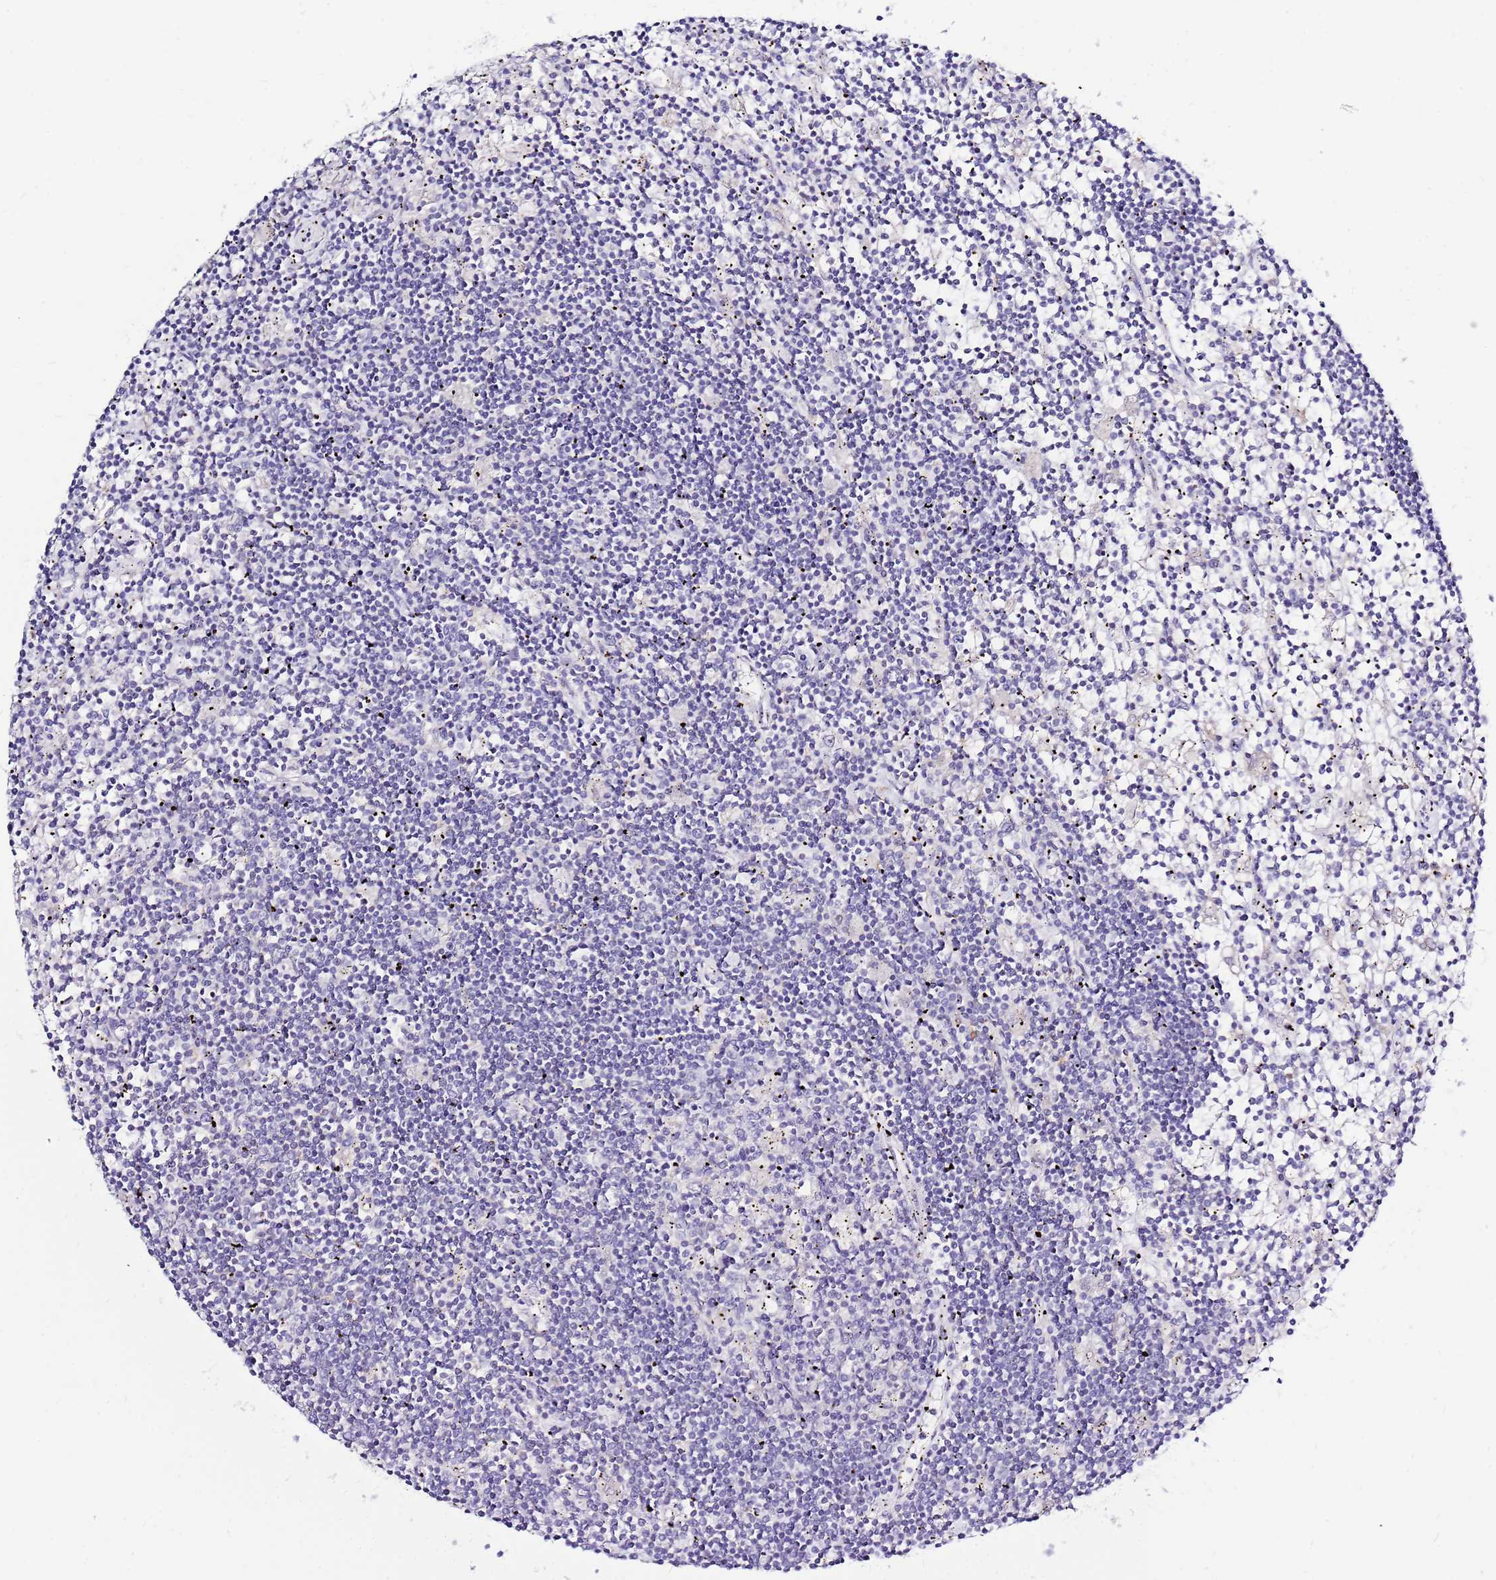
{"staining": {"intensity": "negative", "quantity": "none", "location": "none"}, "tissue": "lymphoma", "cell_type": "Tumor cells", "image_type": "cancer", "snomed": [{"axis": "morphology", "description": "Malignant lymphoma, non-Hodgkin's type, Low grade"}, {"axis": "topography", "description": "Spleen"}], "caption": "Tumor cells are negative for protein expression in human lymphoma.", "gene": "IGF1R", "patient": {"sex": "male", "age": 76}}